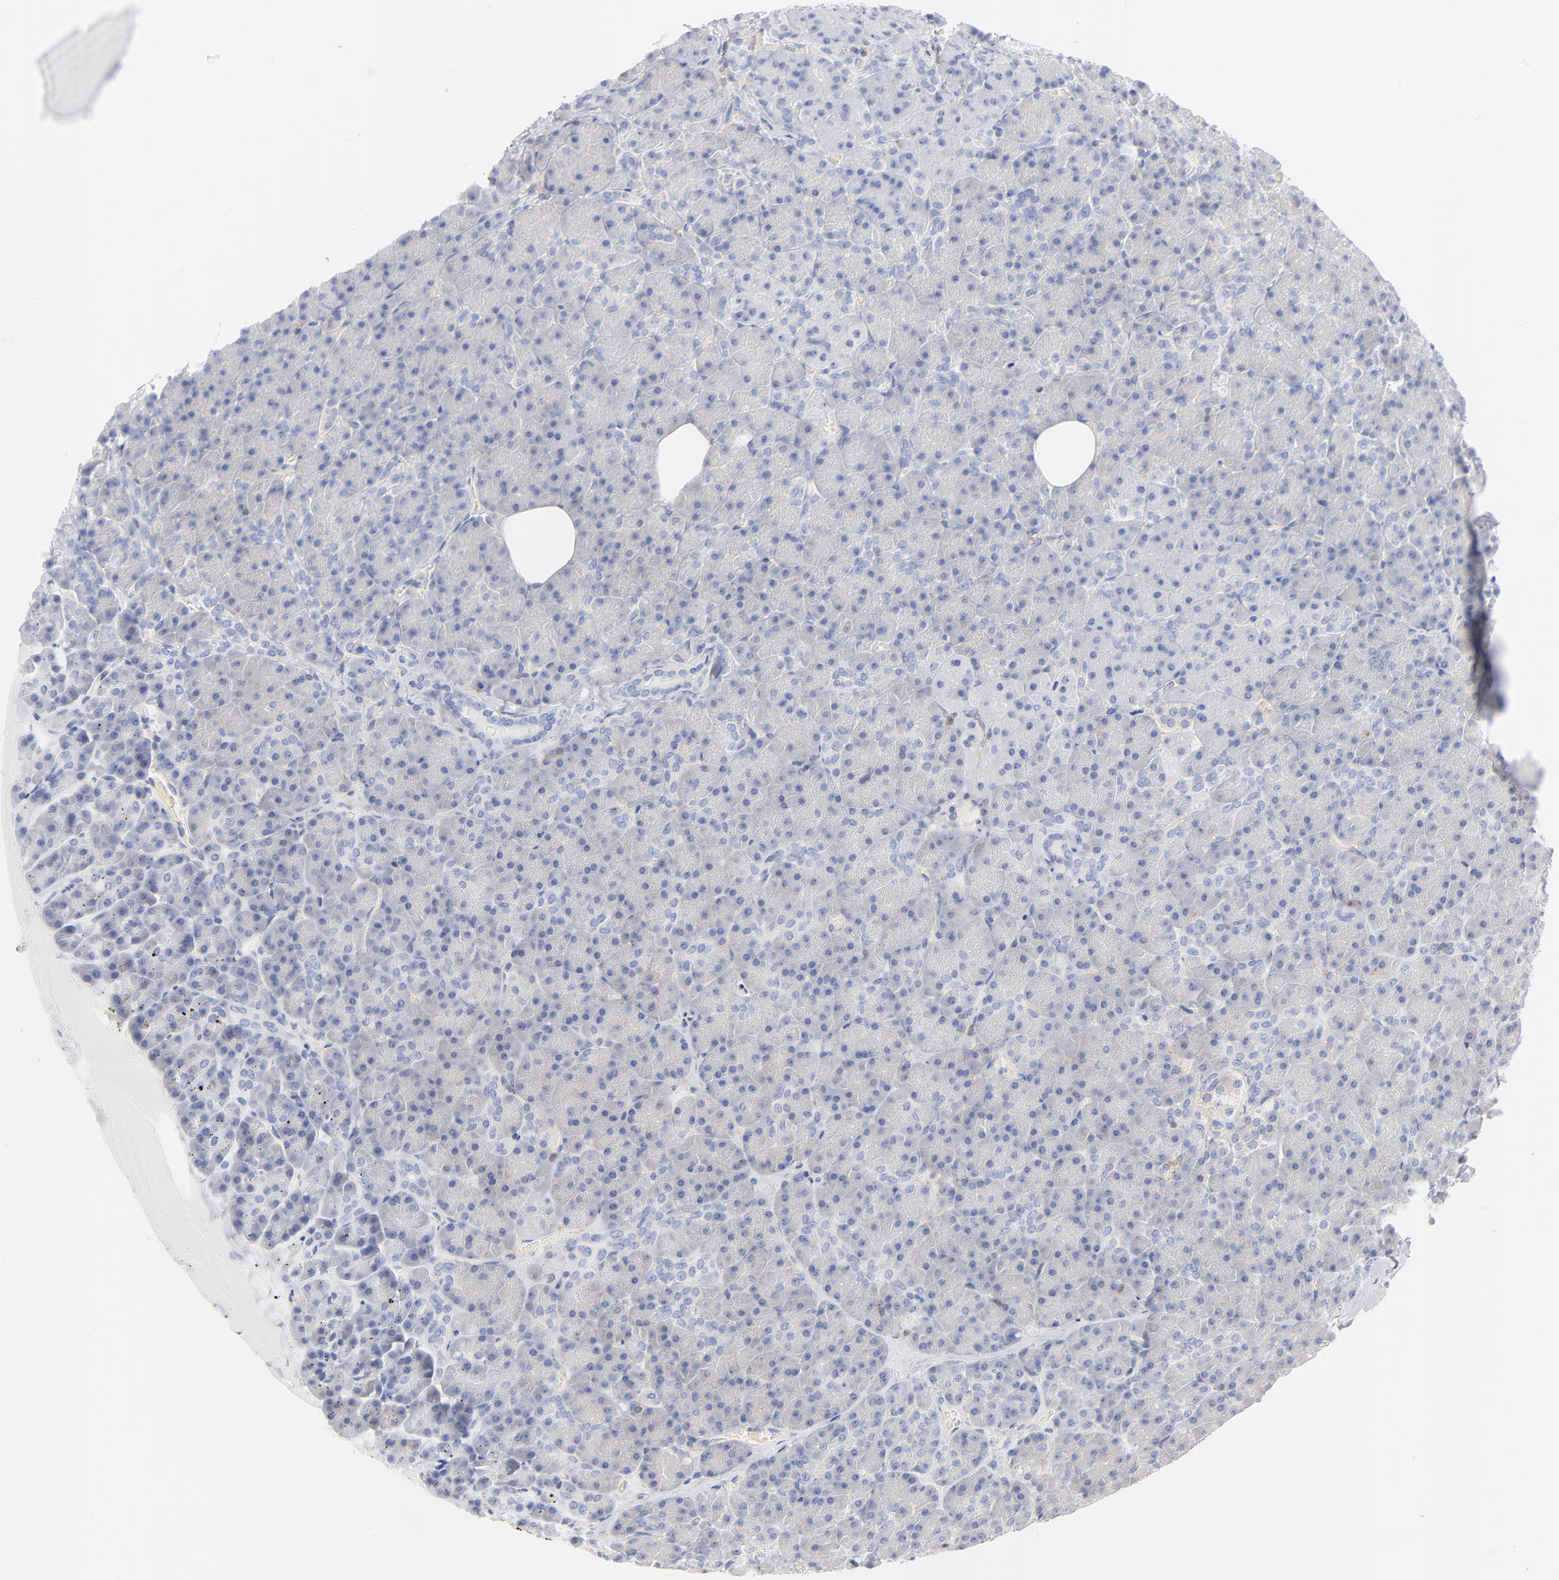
{"staining": {"intensity": "negative", "quantity": "none", "location": "none"}, "tissue": "pancreas", "cell_type": "Exocrine glandular cells", "image_type": "normal", "snomed": [{"axis": "morphology", "description": "Normal tissue, NOS"}, {"axis": "topography", "description": "Pancreas"}], "caption": "Pancreas was stained to show a protein in brown. There is no significant staining in exocrine glandular cells. (IHC, brightfield microscopy, high magnification).", "gene": "SEPTIN11", "patient": {"sex": "female", "age": 35}}